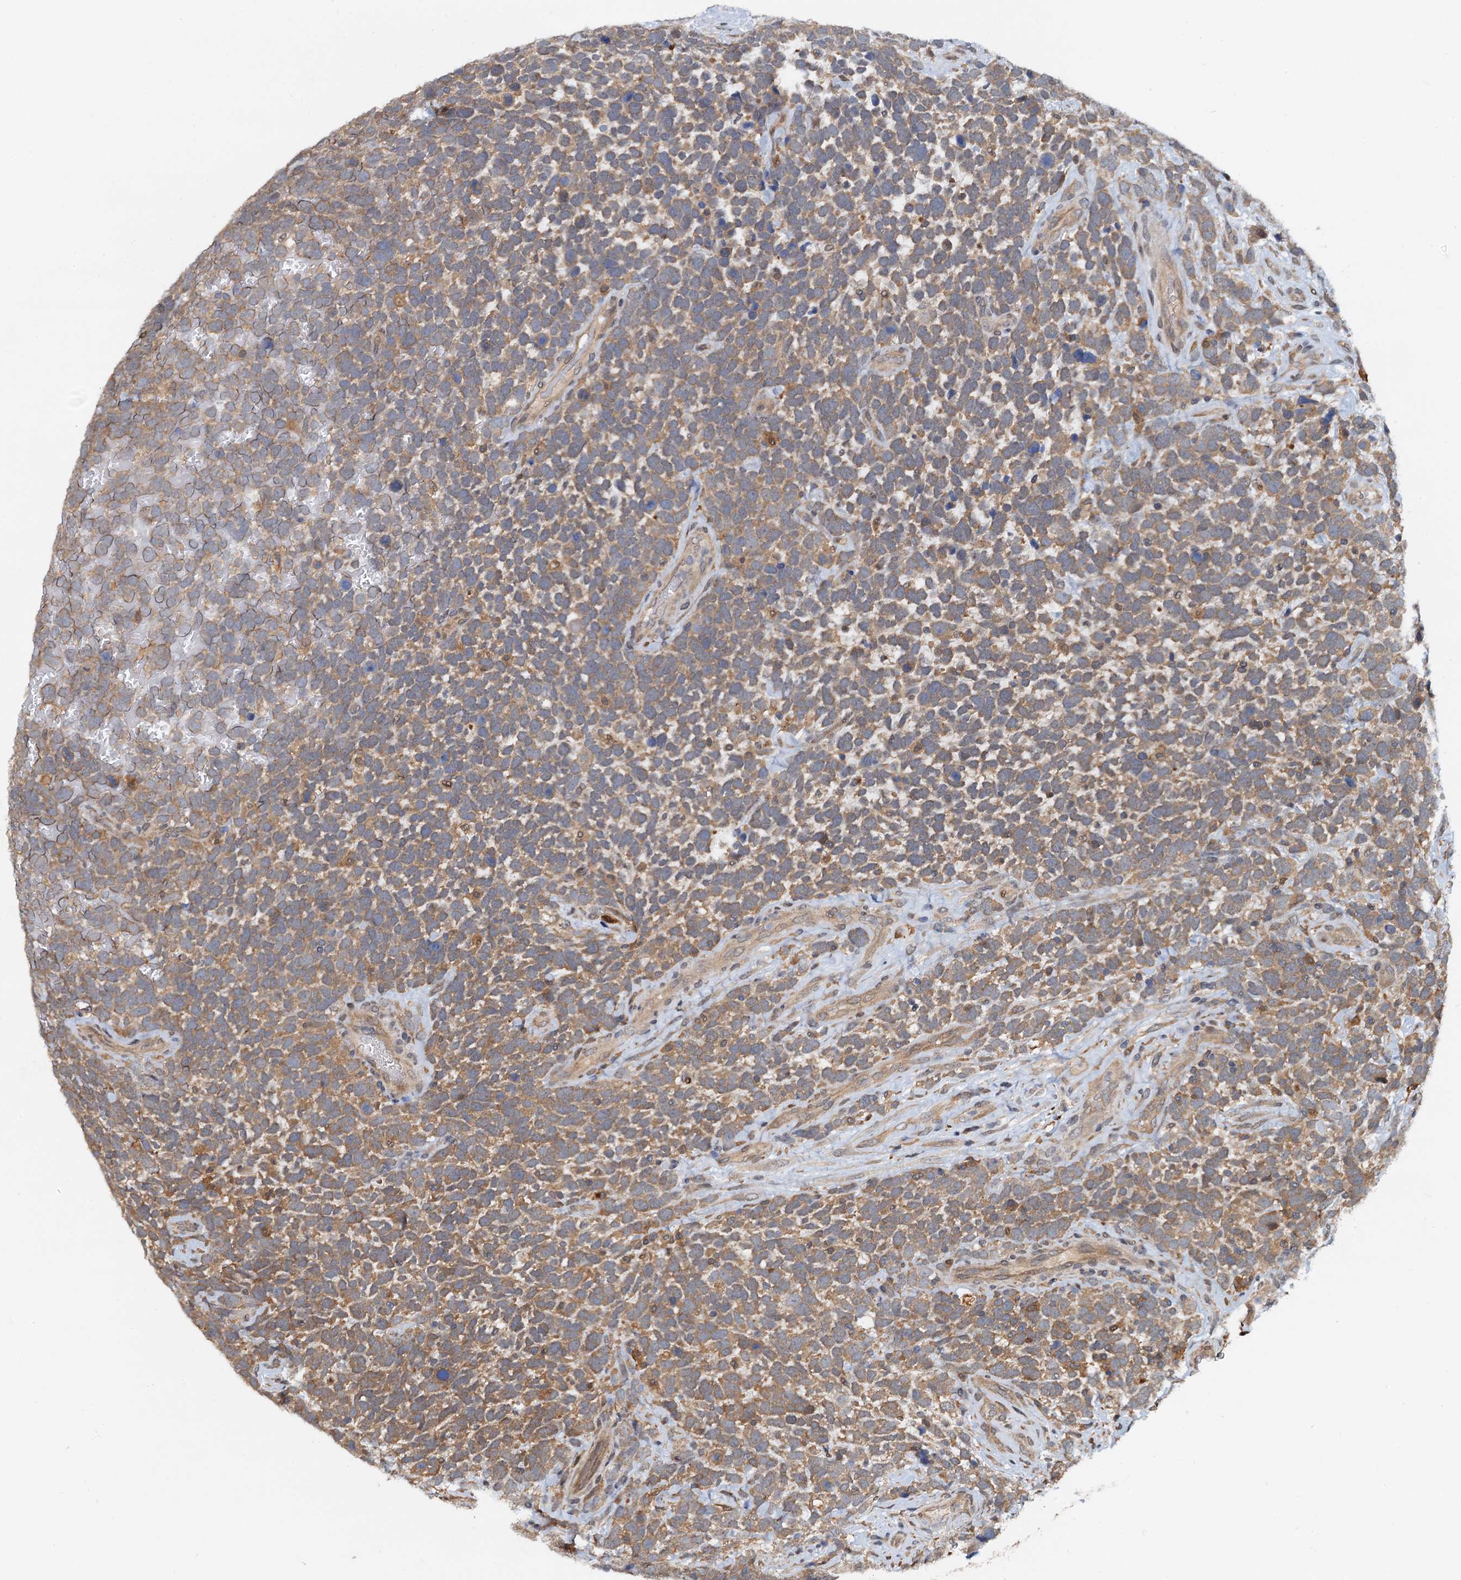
{"staining": {"intensity": "moderate", "quantity": ">75%", "location": "cytoplasmic/membranous"}, "tissue": "urothelial cancer", "cell_type": "Tumor cells", "image_type": "cancer", "snomed": [{"axis": "morphology", "description": "Urothelial carcinoma, High grade"}, {"axis": "topography", "description": "Urinary bladder"}], "caption": "Protein expression by IHC shows moderate cytoplasmic/membranous expression in about >75% of tumor cells in urothelial carcinoma (high-grade).", "gene": "PTGES3", "patient": {"sex": "female", "age": 82}}